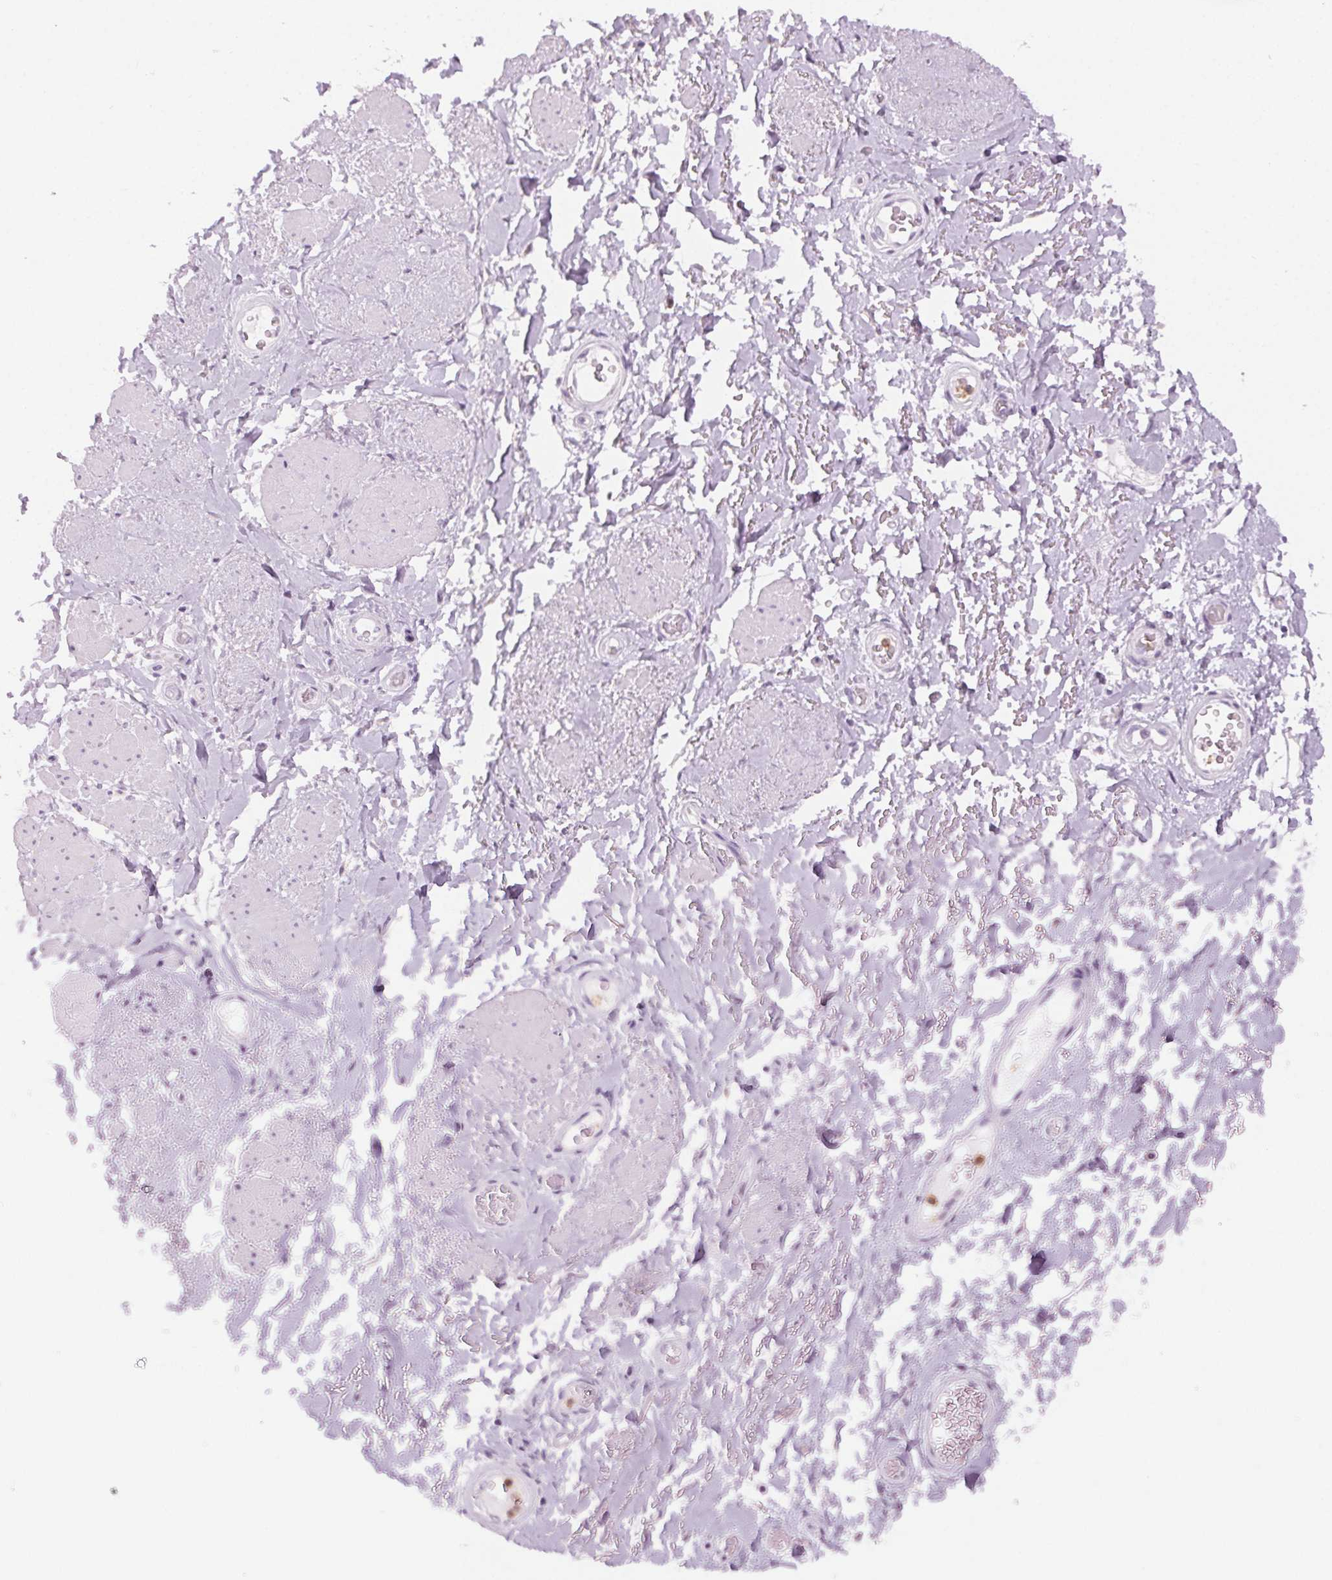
{"staining": {"intensity": "negative", "quantity": "none", "location": "none"}, "tissue": "adipose tissue", "cell_type": "Adipocytes", "image_type": "normal", "snomed": [{"axis": "morphology", "description": "Normal tissue, NOS"}, {"axis": "topography", "description": "Anal"}, {"axis": "topography", "description": "Peripheral nerve tissue"}], "caption": "Immunohistochemistry of normal adipose tissue shows no staining in adipocytes. (Brightfield microscopy of DAB (3,3'-diaminobenzidine) immunohistochemistry (IHC) at high magnification).", "gene": "MPO", "patient": {"sex": "male", "age": 53}}